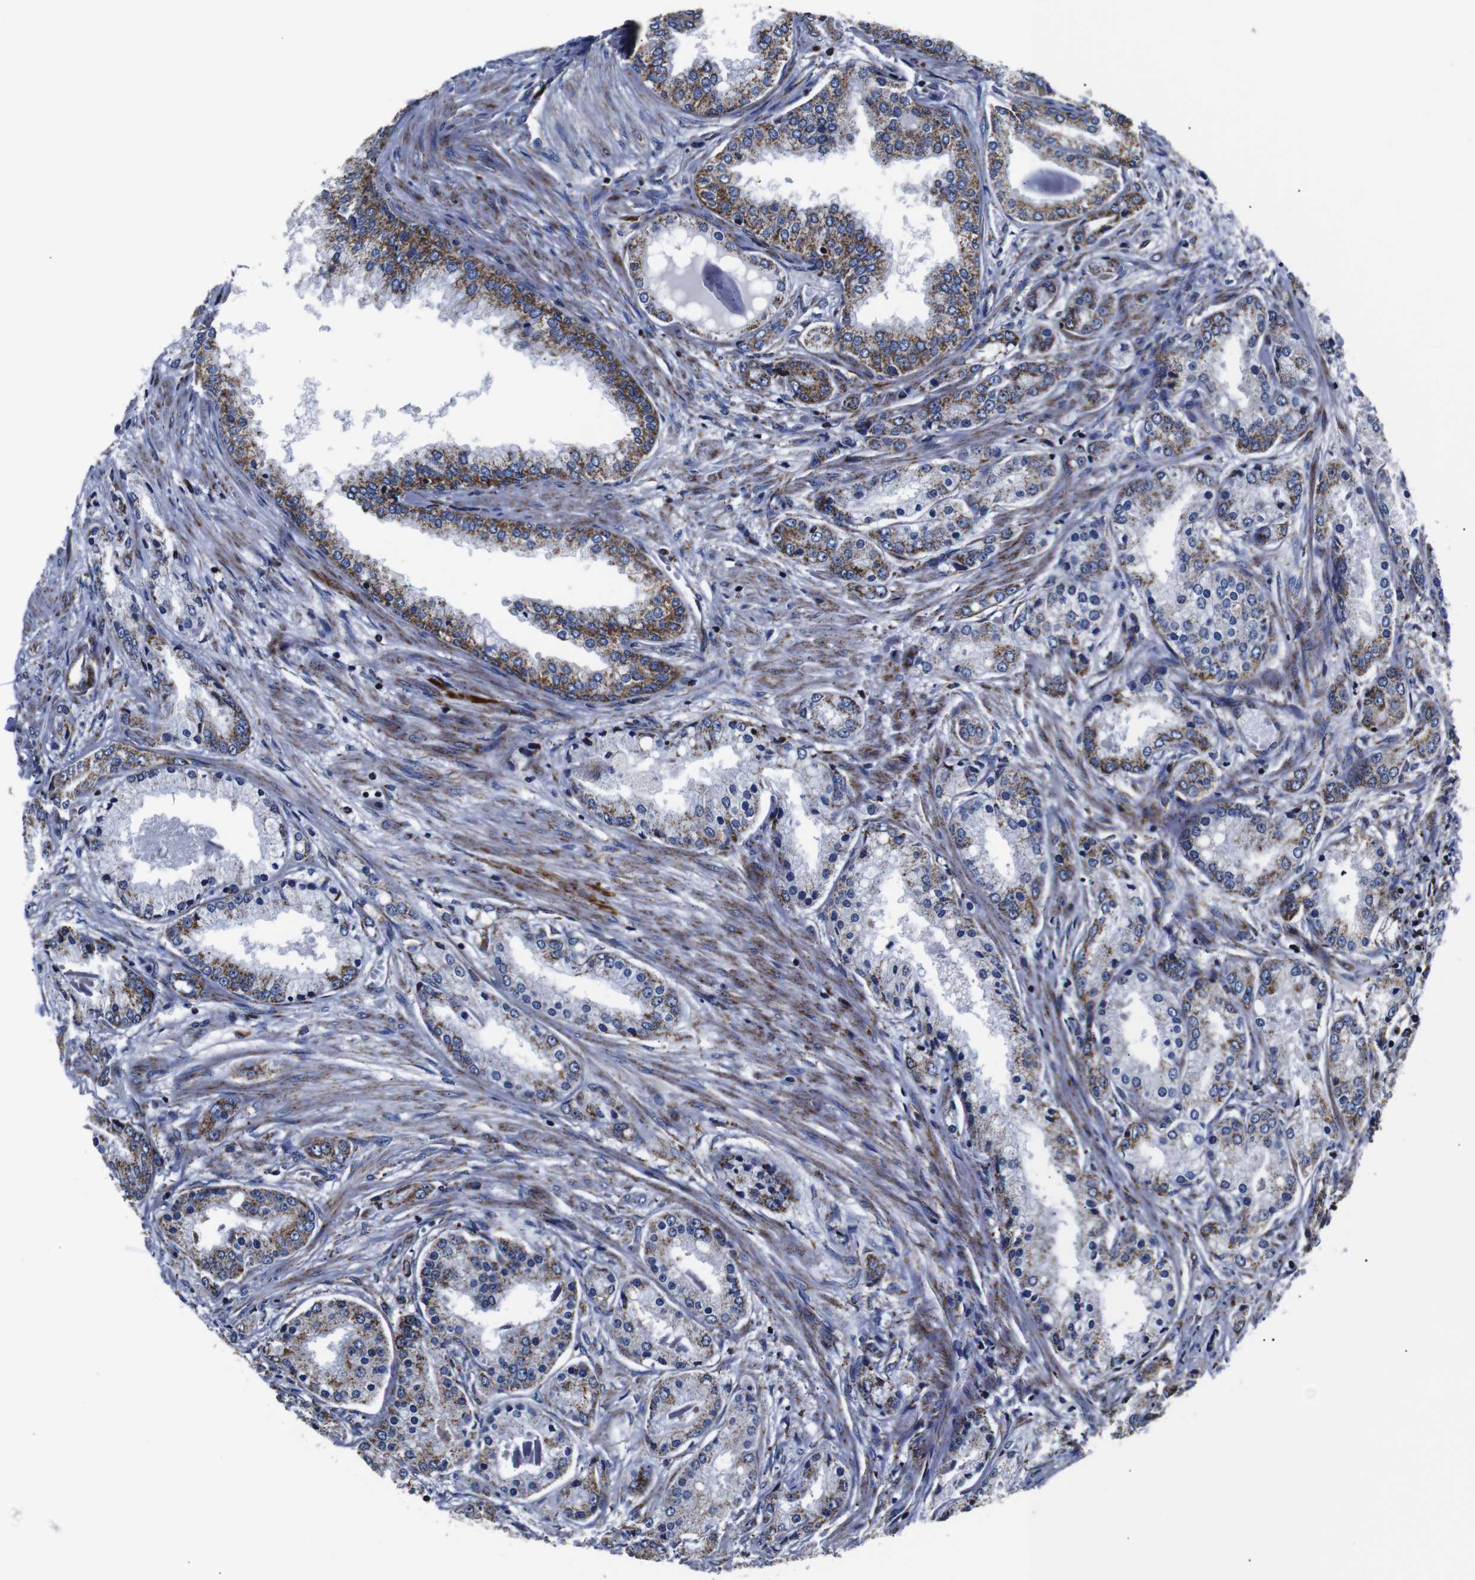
{"staining": {"intensity": "moderate", "quantity": "<25%", "location": "cytoplasmic/membranous"}, "tissue": "prostate cancer", "cell_type": "Tumor cells", "image_type": "cancer", "snomed": [{"axis": "morphology", "description": "Adenocarcinoma, High grade"}, {"axis": "topography", "description": "Prostate"}], "caption": "The photomicrograph shows staining of prostate adenocarcinoma (high-grade), revealing moderate cytoplasmic/membranous protein expression (brown color) within tumor cells. The staining is performed using DAB brown chromogen to label protein expression. The nuclei are counter-stained blue using hematoxylin.", "gene": "FKBP9", "patient": {"sex": "male", "age": 59}}